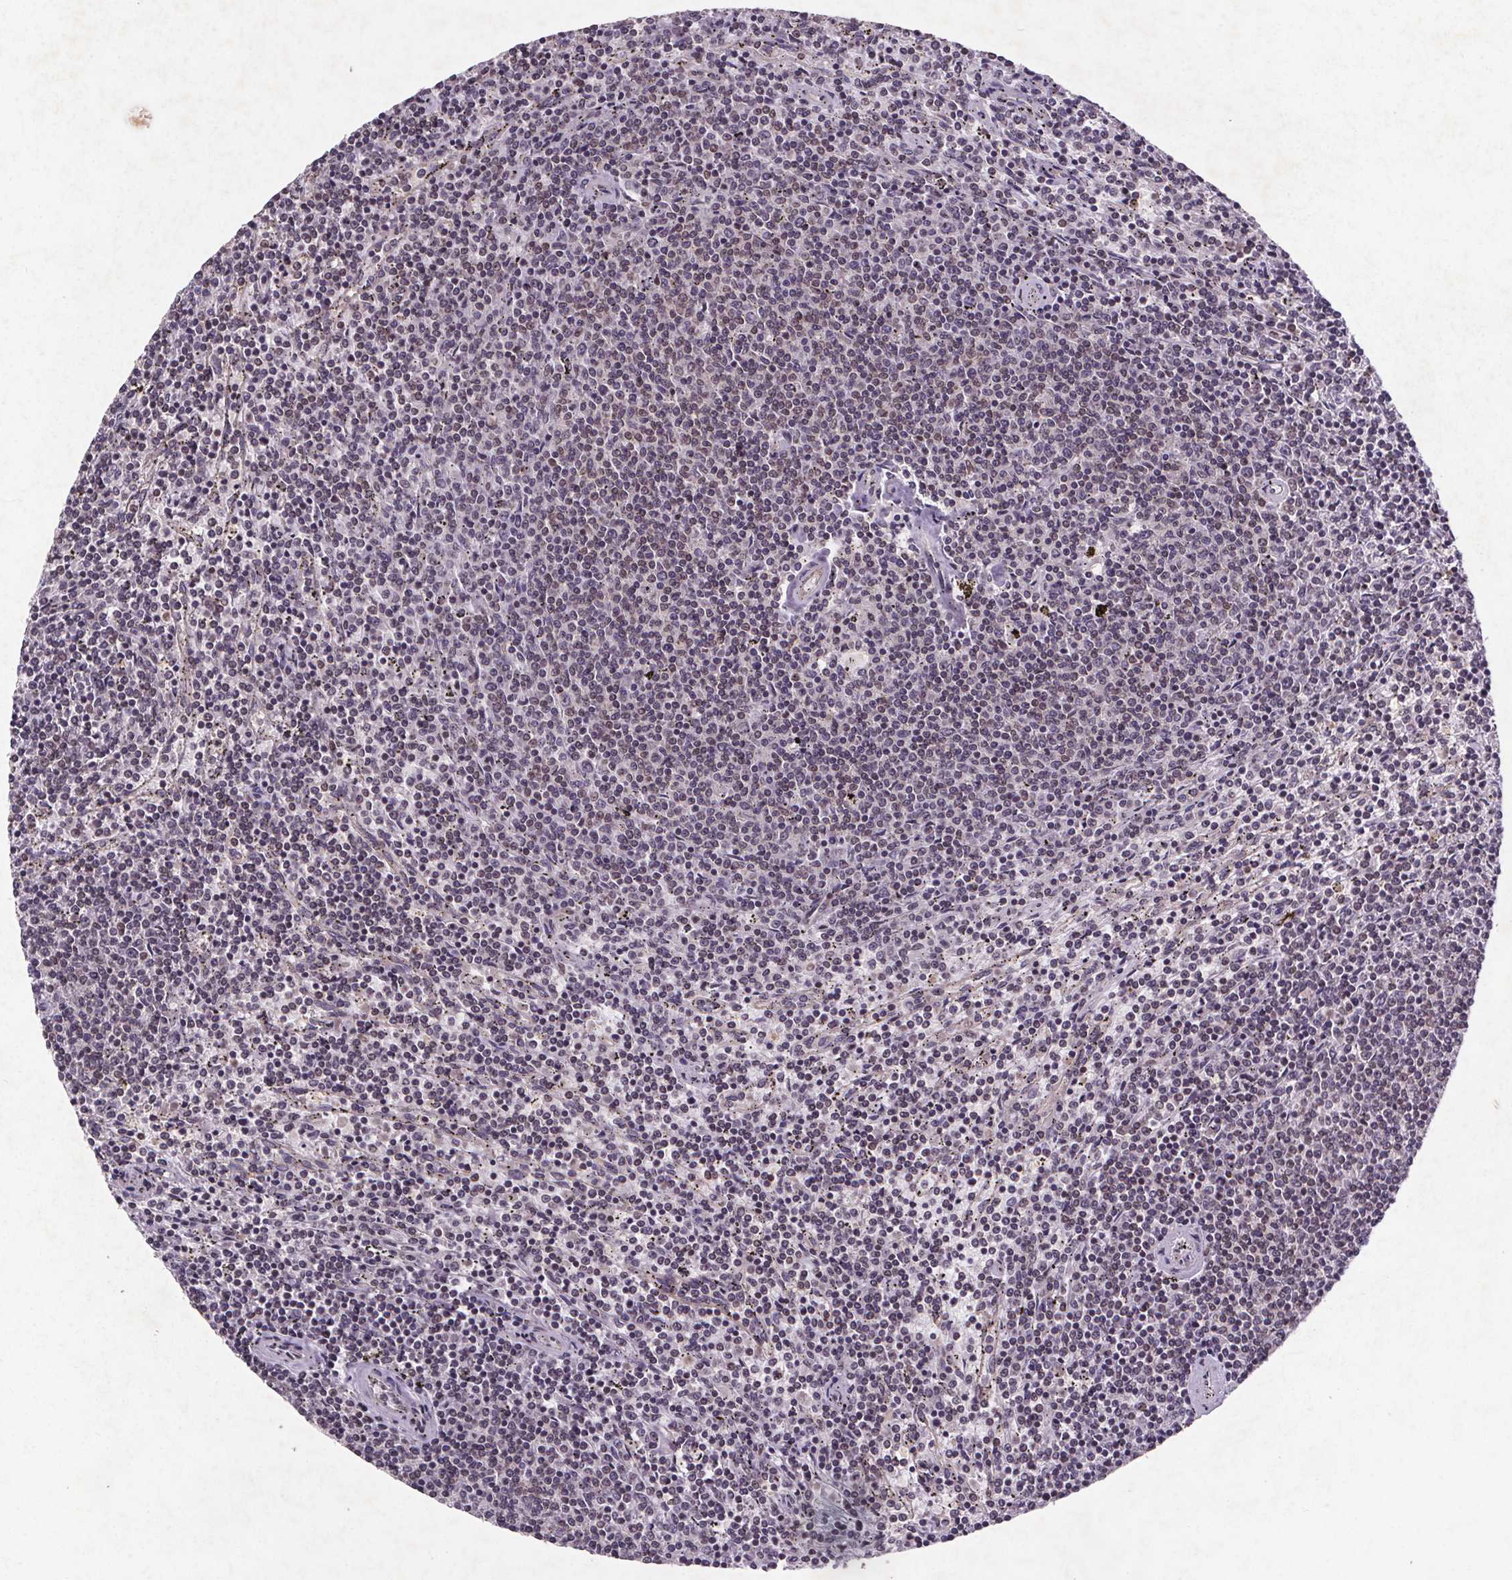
{"staining": {"intensity": "negative", "quantity": "none", "location": "none"}, "tissue": "lymphoma", "cell_type": "Tumor cells", "image_type": "cancer", "snomed": [{"axis": "morphology", "description": "Malignant lymphoma, non-Hodgkin's type, Low grade"}, {"axis": "topography", "description": "Spleen"}], "caption": "Low-grade malignant lymphoma, non-Hodgkin's type was stained to show a protein in brown. There is no significant staining in tumor cells. Nuclei are stained in blue.", "gene": "STRN3", "patient": {"sex": "female", "age": 50}}